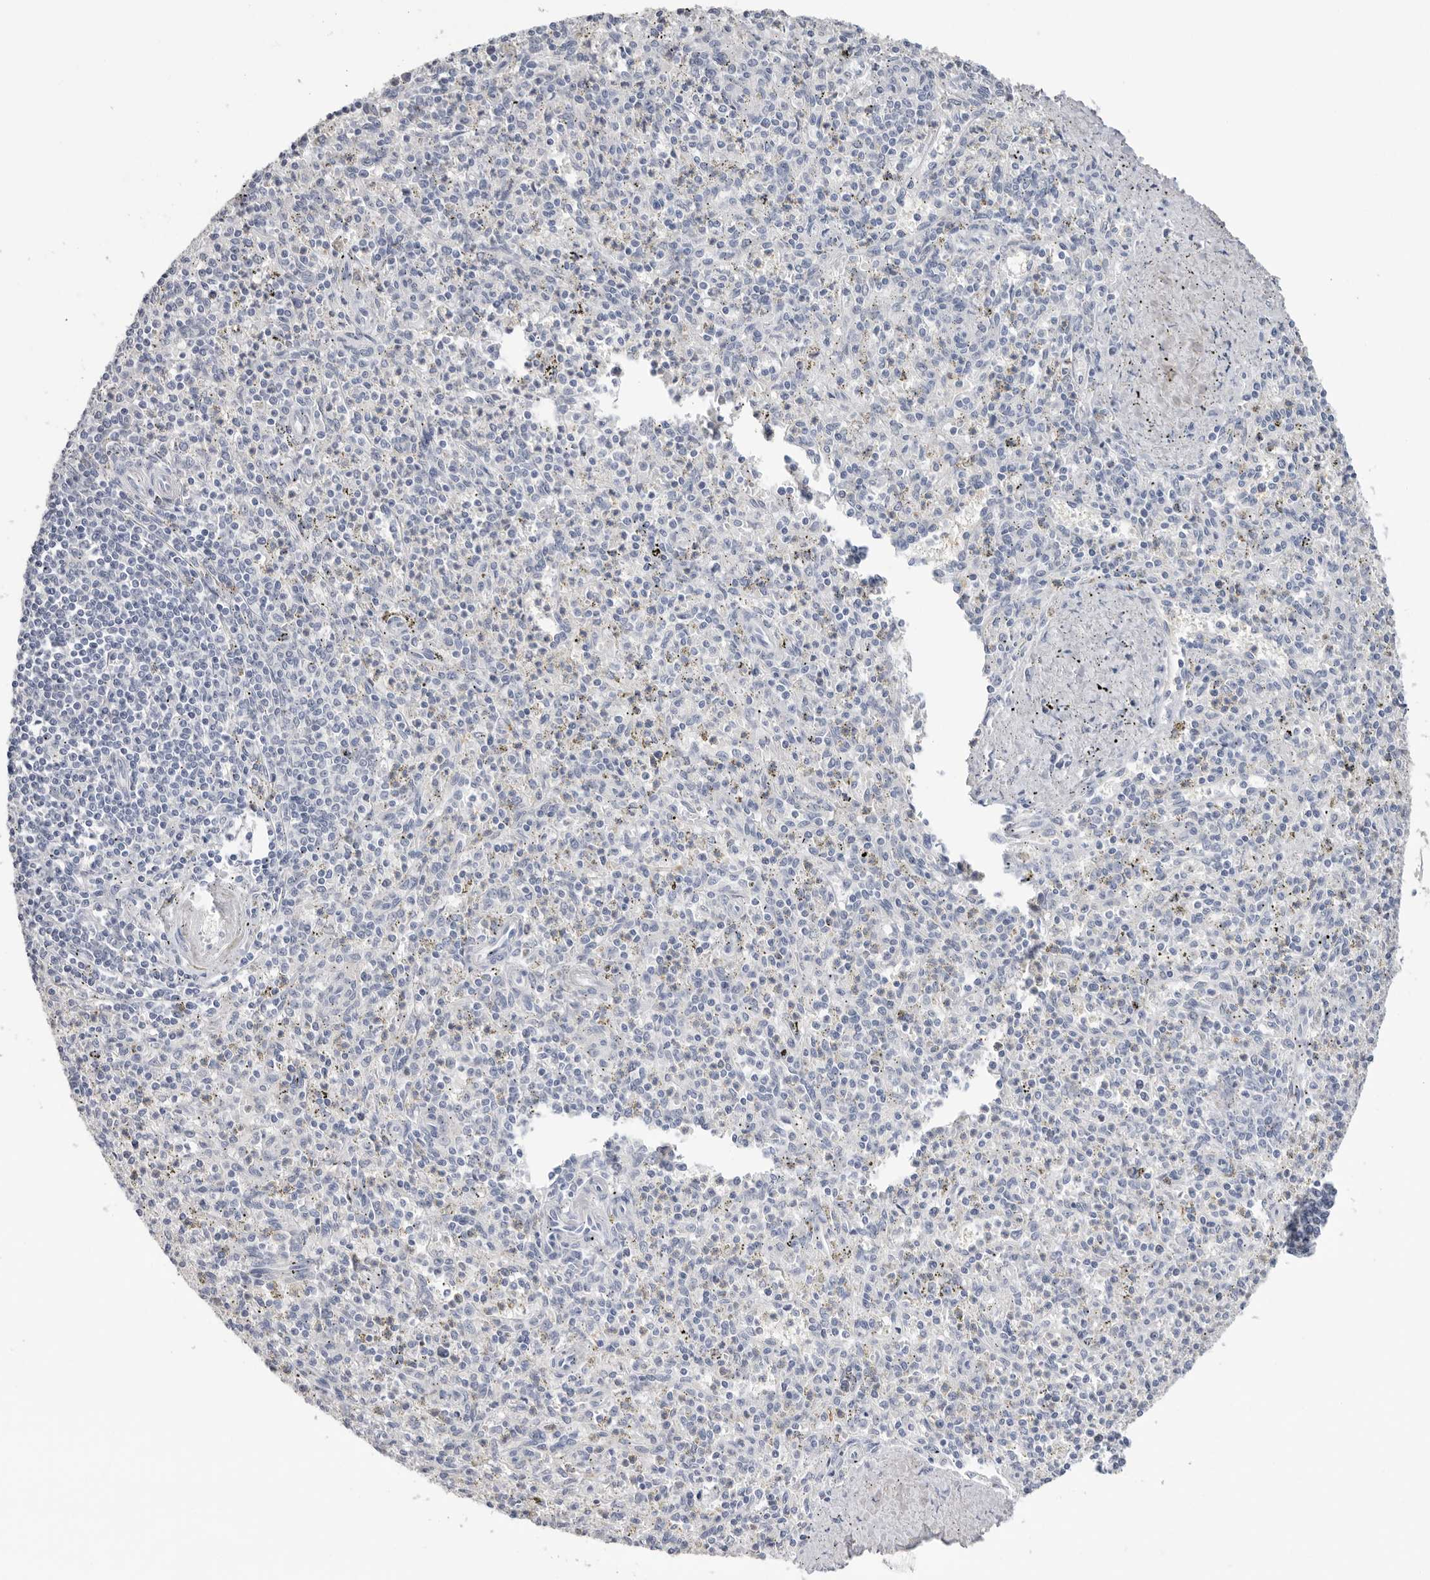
{"staining": {"intensity": "negative", "quantity": "none", "location": "none"}, "tissue": "spleen", "cell_type": "Cells in red pulp", "image_type": "normal", "snomed": [{"axis": "morphology", "description": "Normal tissue, NOS"}, {"axis": "topography", "description": "Spleen"}], "caption": "This micrograph is of benign spleen stained with immunohistochemistry (IHC) to label a protein in brown with the nuclei are counter-stained blue. There is no positivity in cells in red pulp. (DAB (3,3'-diaminobenzidine) immunohistochemistry with hematoxylin counter stain).", "gene": "APOA2", "patient": {"sex": "male", "age": 72}}